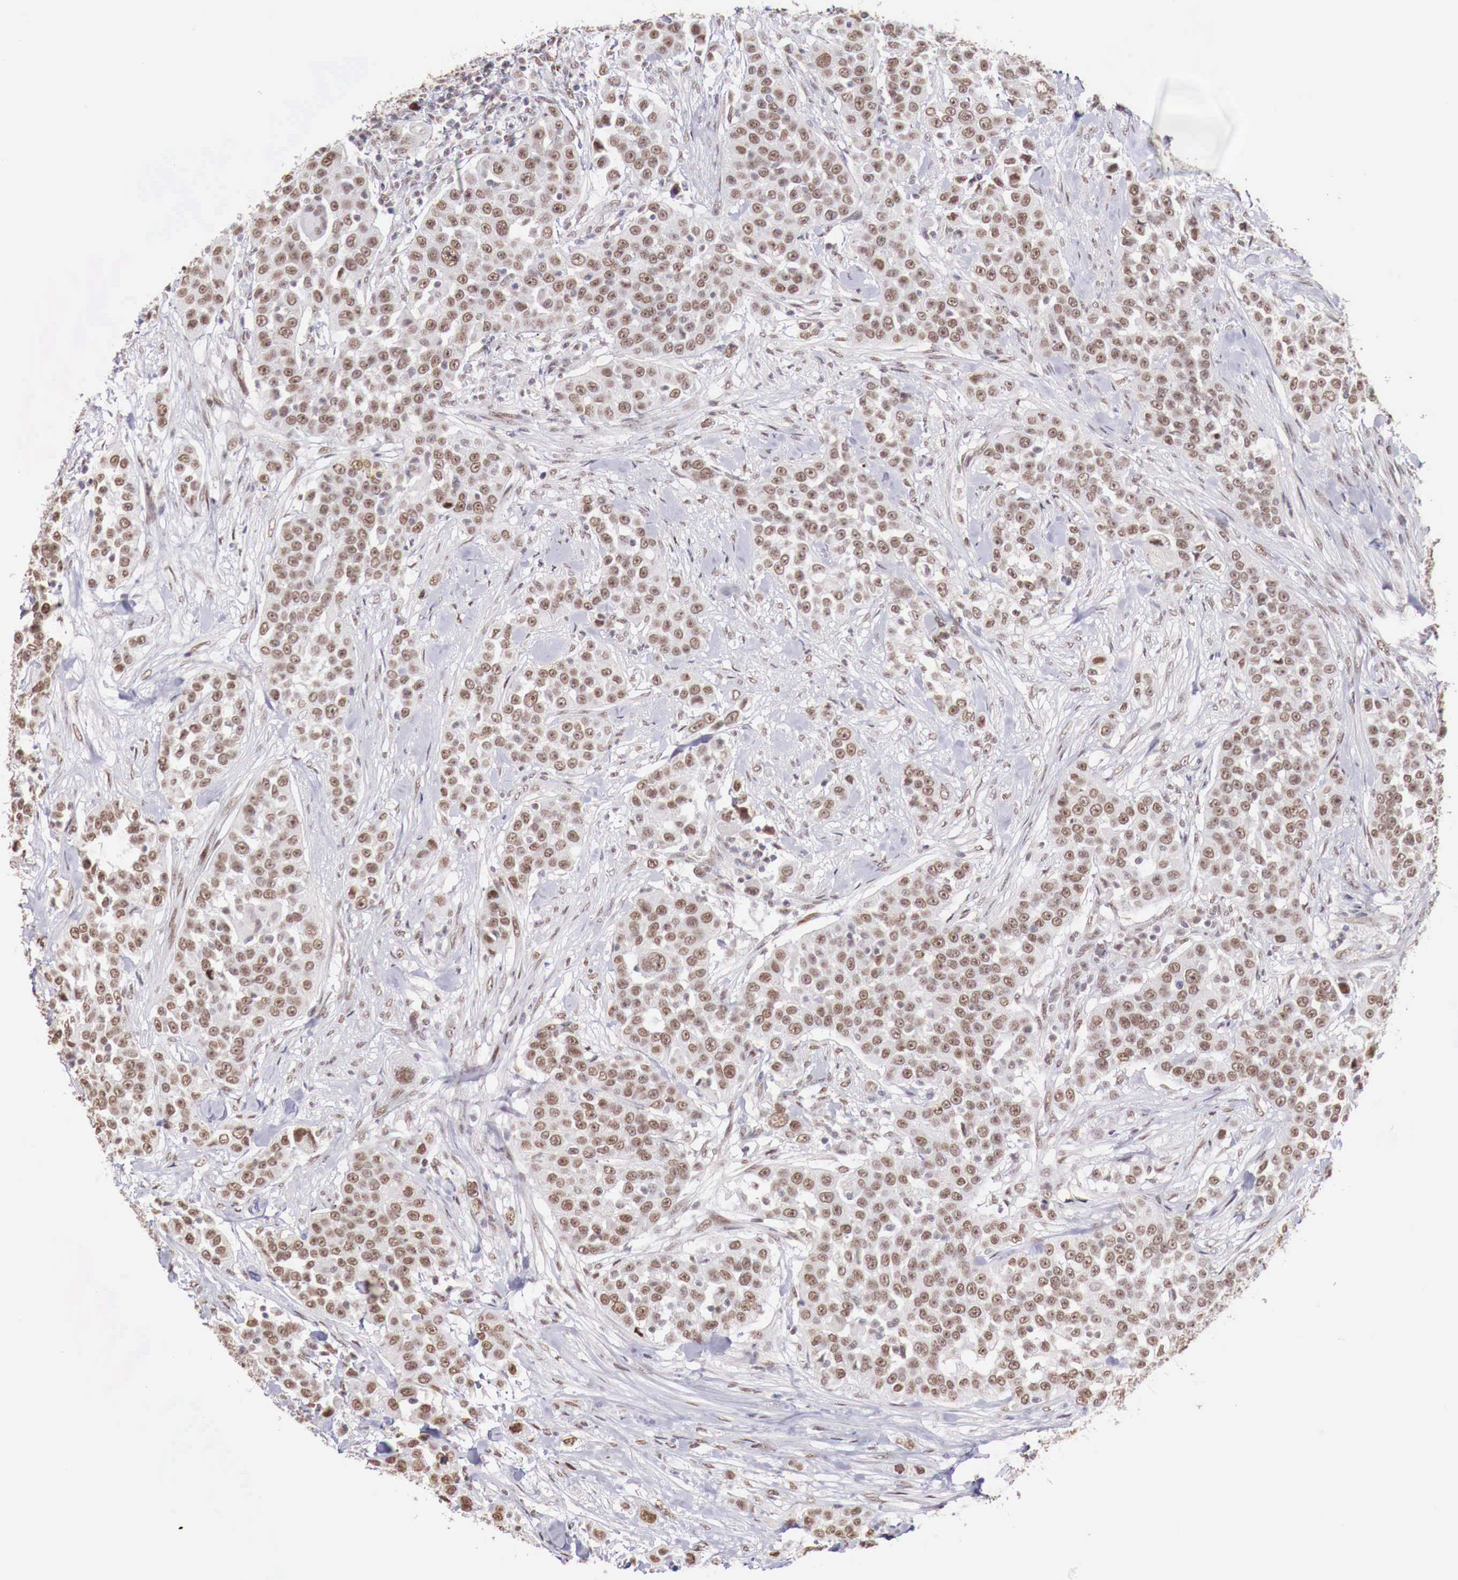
{"staining": {"intensity": "moderate", "quantity": ">75%", "location": "nuclear"}, "tissue": "urothelial cancer", "cell_type": "Tumor cells", "image_type": "cancer", "snomed": [{"axis": "morphology", "description": "Urothelial carcinoma, High grade"}, {"axis": "topography", "description": "Urinary bladder"}], "caption": "The photomicrograph demonstrates staining of urothelial cancer, revealing moderate nuclear protein staining (brown color) within tumor cells.", "gene": "FOXP2", "patient": {"sex": "female", "age": 80}}